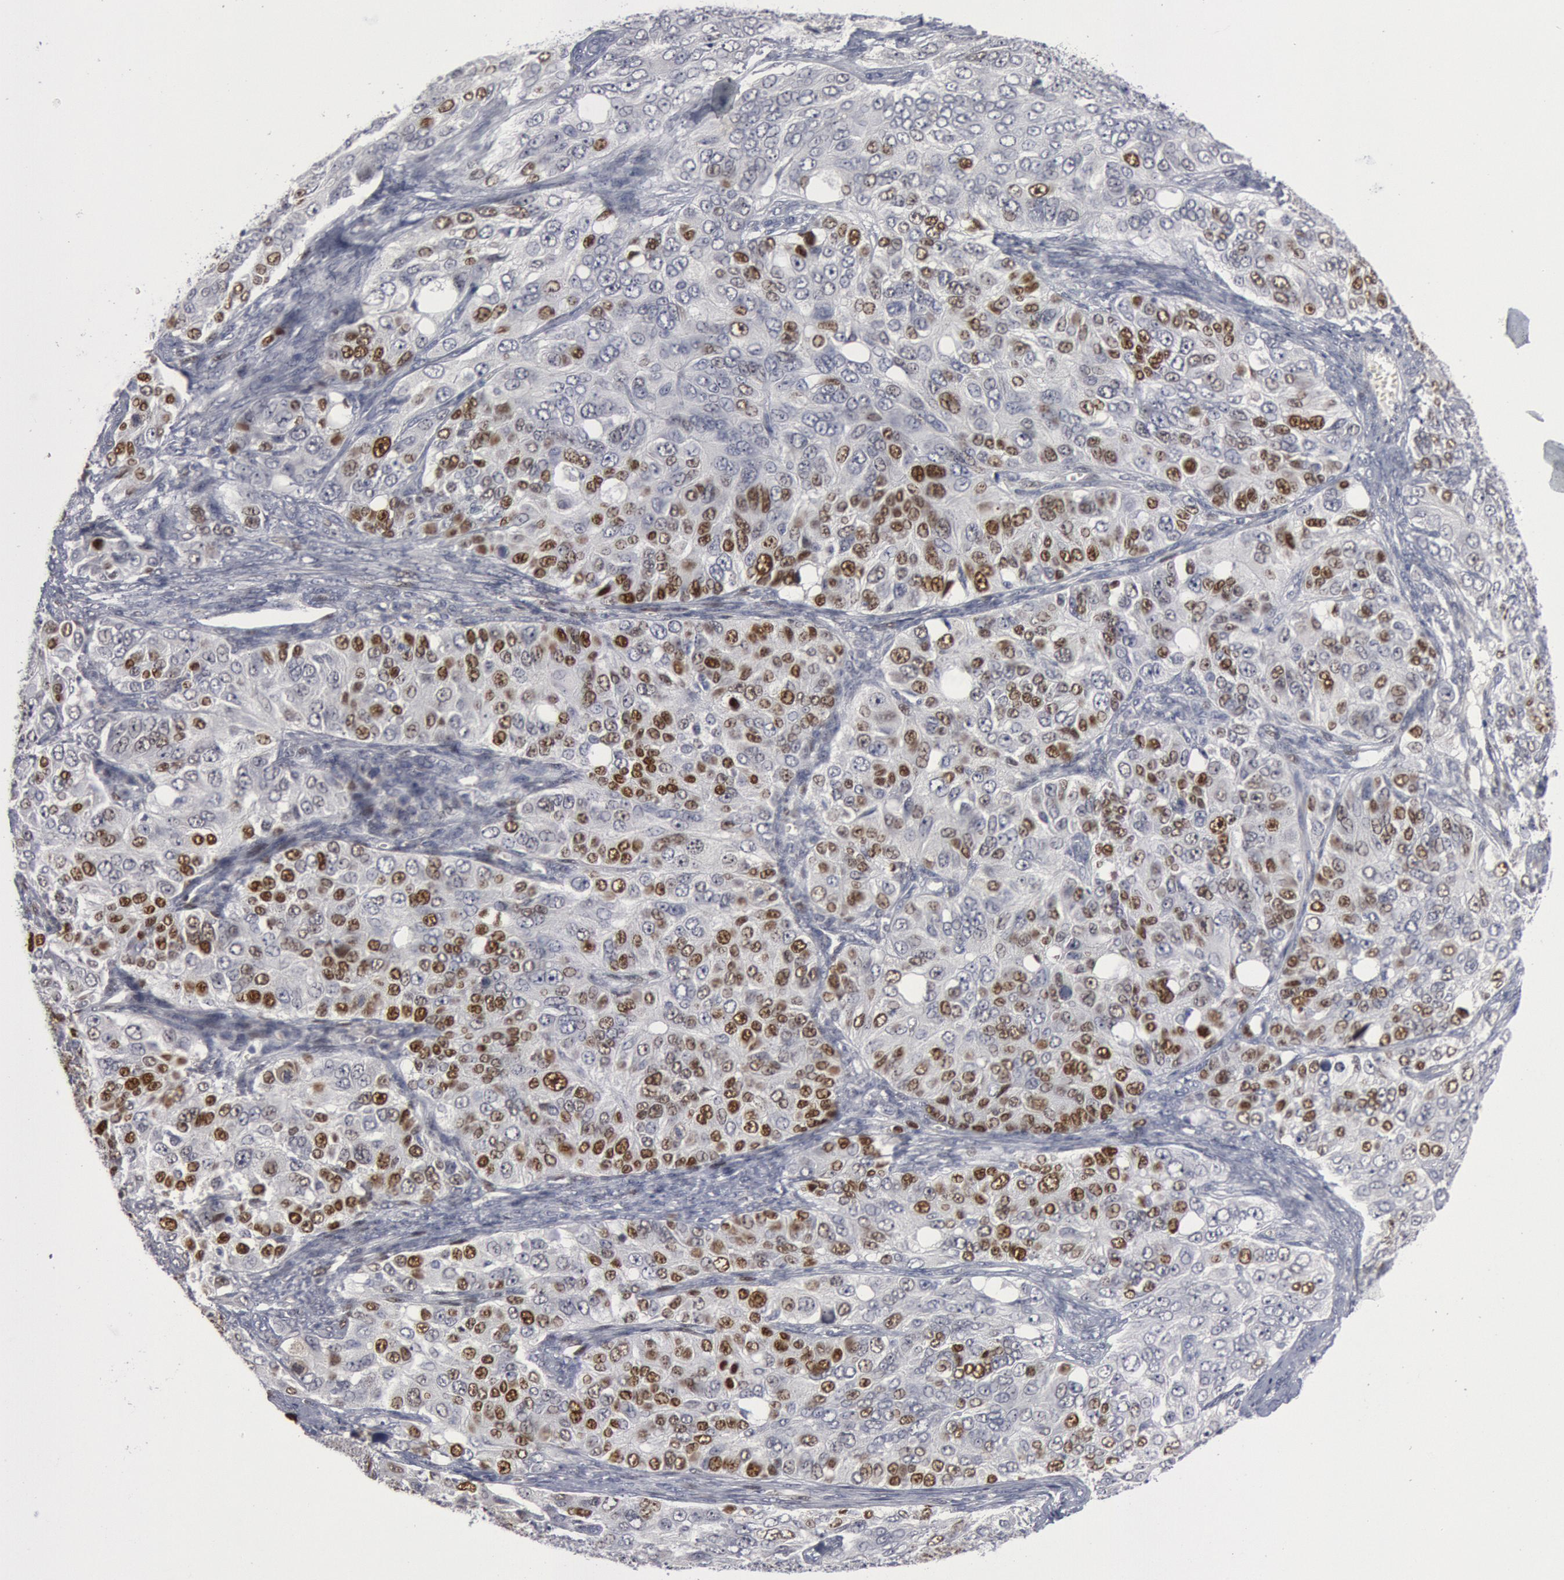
{"staining": {"intensity": "moderate", "quantity": "25%-75%", "location": "nuclear"}, "tissue": "ovarian cancer", "cell_type": "Tumor cells", "image_type": "cancer", "snomed": [{"axis": "morphology", "description": "Carcinoma, endometroid"}, {"axis": "topography", "description": "Ovary"}], "caption": "This histopathology image displays ovarian cancer stained with immunohistochemistry to label a protein in brown. The nuclear of tumor cells show moderate positivity for the protein. Nuclei are counter-stained blue.", "gene": "WDHD1", "patient": {"sex": "female", "age": 51}}